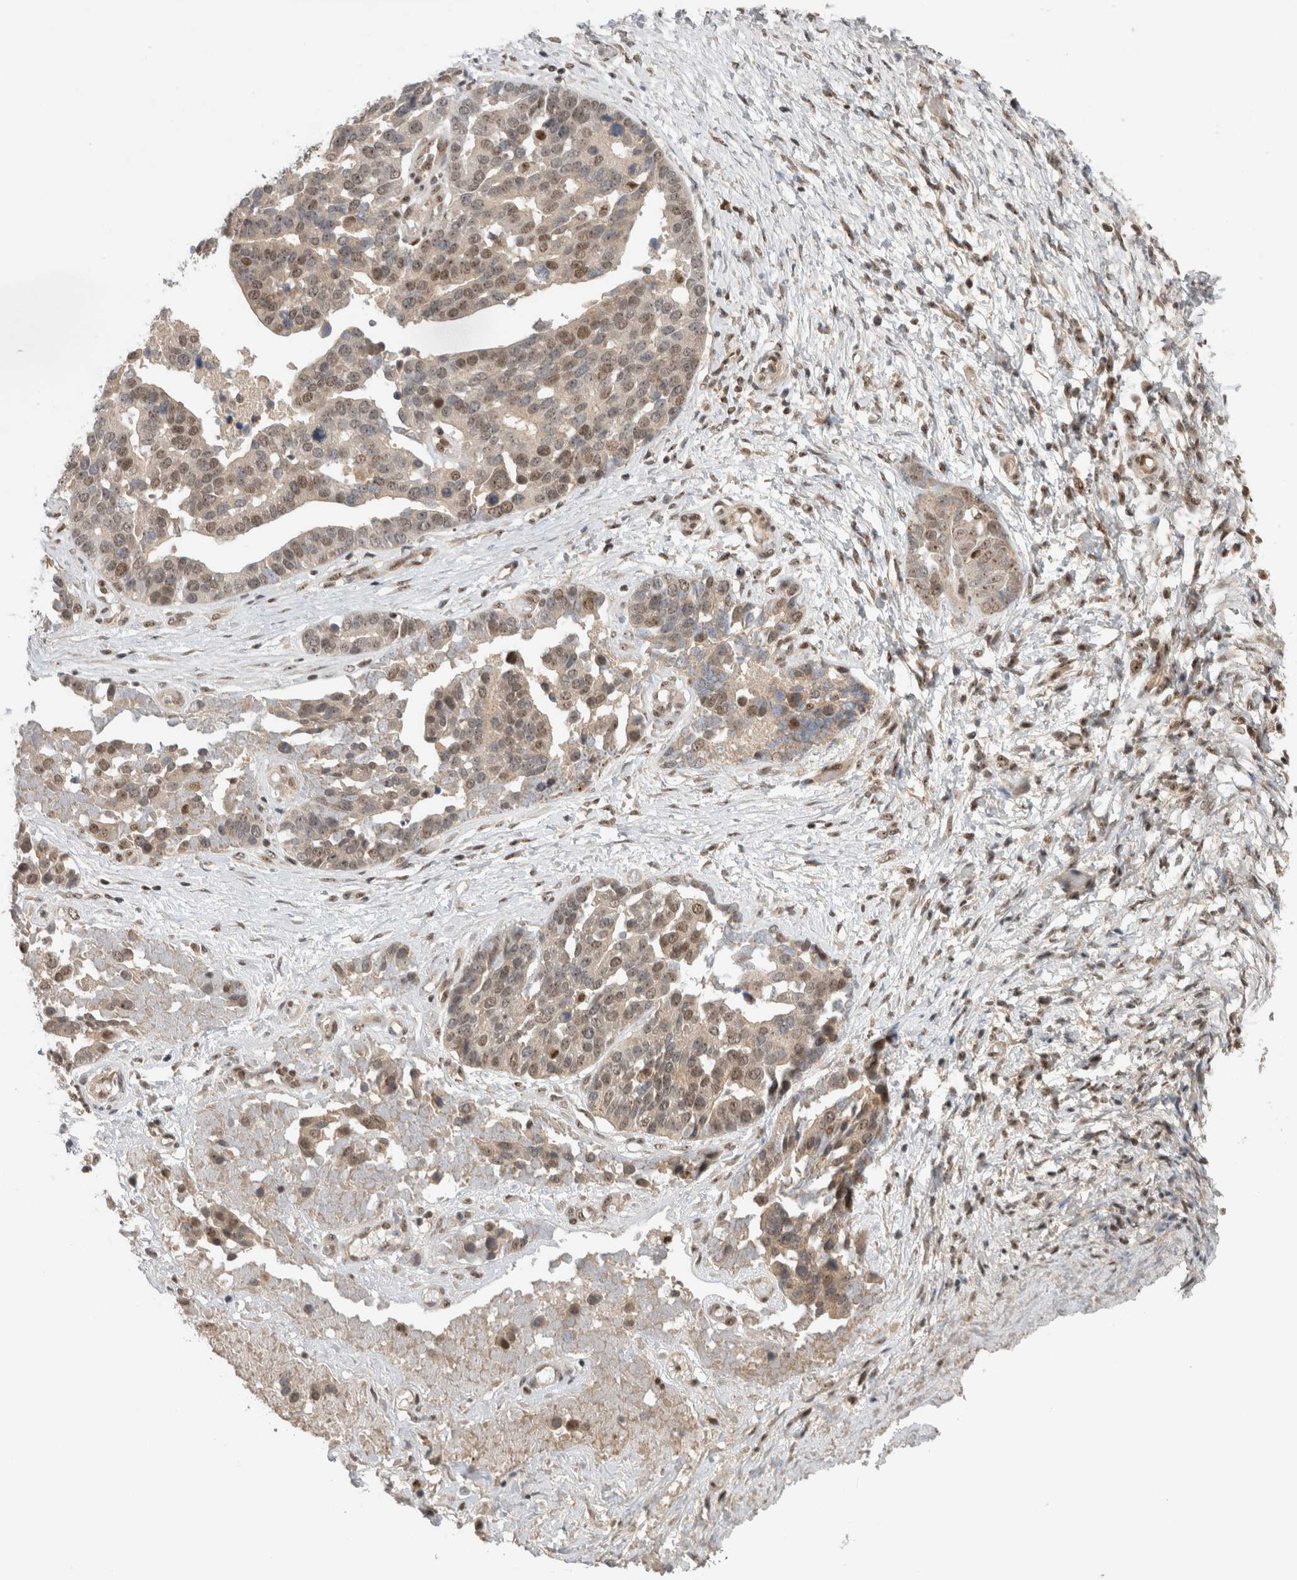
{"staining": {"intensity": "weak", "quantity": ">75%", "location": "nuclear"}, "tissue": "ovarian cancer", "cell_type": "Tumor cells", "image_type": "cancer", "snomed": [{"axis": "morphology", "description": "Cystadenocarcinoma, serous, NOS"}, {"axis": "topography", "description": "Ovary"}], "caption": "Immunohistochemical staining of ovarian cancer (serous cystadenocarcinoma) demonstrates weak nuclear protein expression in approximately >75% of tumor cells. Nuclei are stained in blue.", "gene": "MPHOSPH6", "patient": {"sex": "female", "age": 44}}